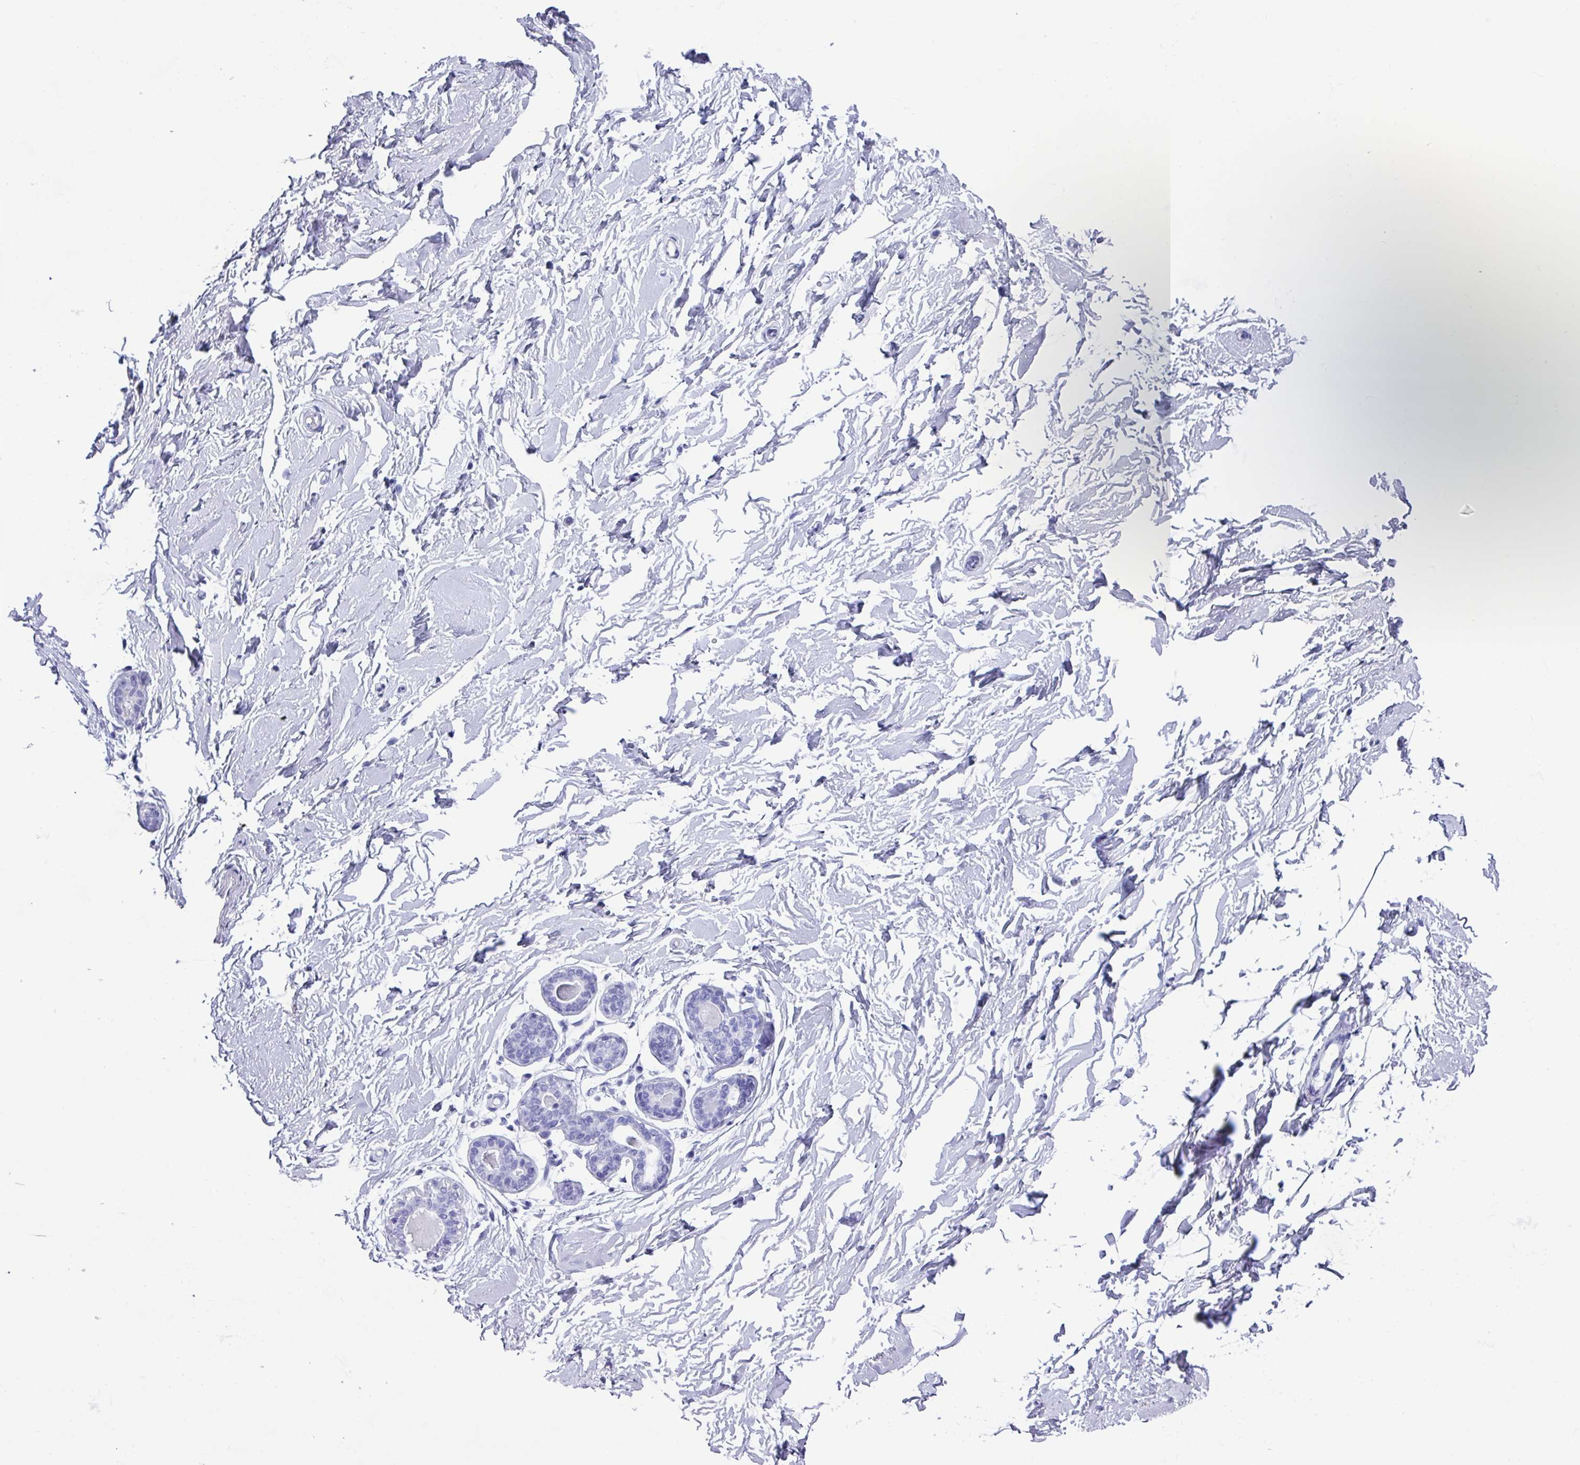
{"staining": {"intensity": "negative", "quantity": "none", "location": "none"}, "tissue": "breast", "cell_type": "Adipocytes", "image_type": "normal", "snomed": [{"axis": "morphology", "description": "Normal tissue, NOS"}, {"axis": "topography", "description": "Breast"}], "caption": "Adipocytes are negative for protein expression in unremarkable human breast. (Brightfield microscopy of DAB (3,3'-diaminobenzidine) immunohistochemistry at high magnification).", "gene": "PUF60", "patient": {"sex": "female", "age": 23}}